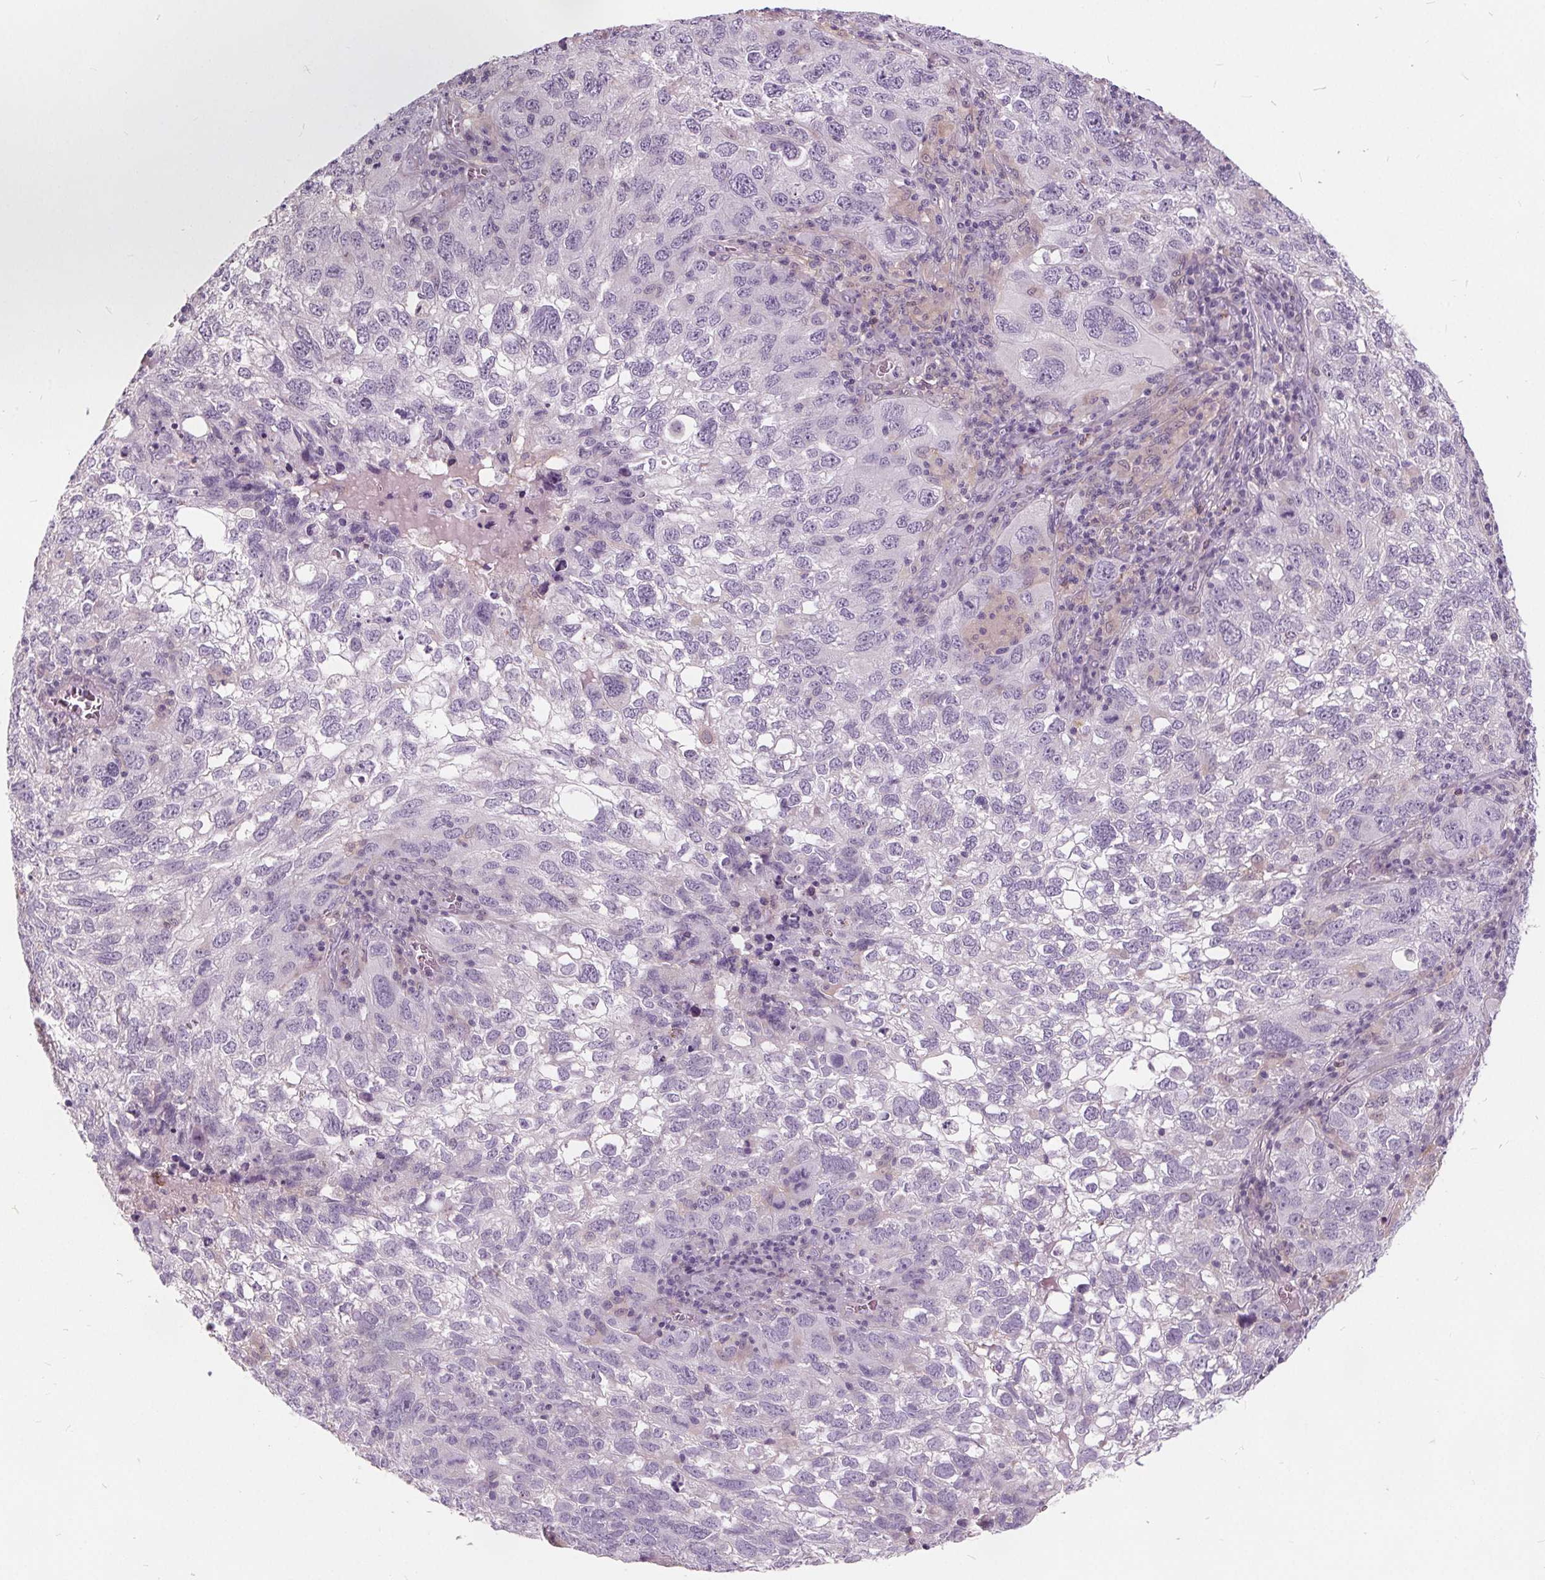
{"staining": {"intensity": "negative", "quantity": "none", "location": "none"}, "tissue": "cervical cancer", "cell_type": "Tumor cells", "image_type": "cancer", "snomed": [{"axis": "morphology", "description": "Squamous cell carcinoma, NOS"}, {"axis": "topography", "description": "Cervix"}], "caption": "Tumor cells show no significant expression in squamous cell carcinoma (cervical).", "gene": "HAAO", "patient": {"sex": "female", "age": 55}}